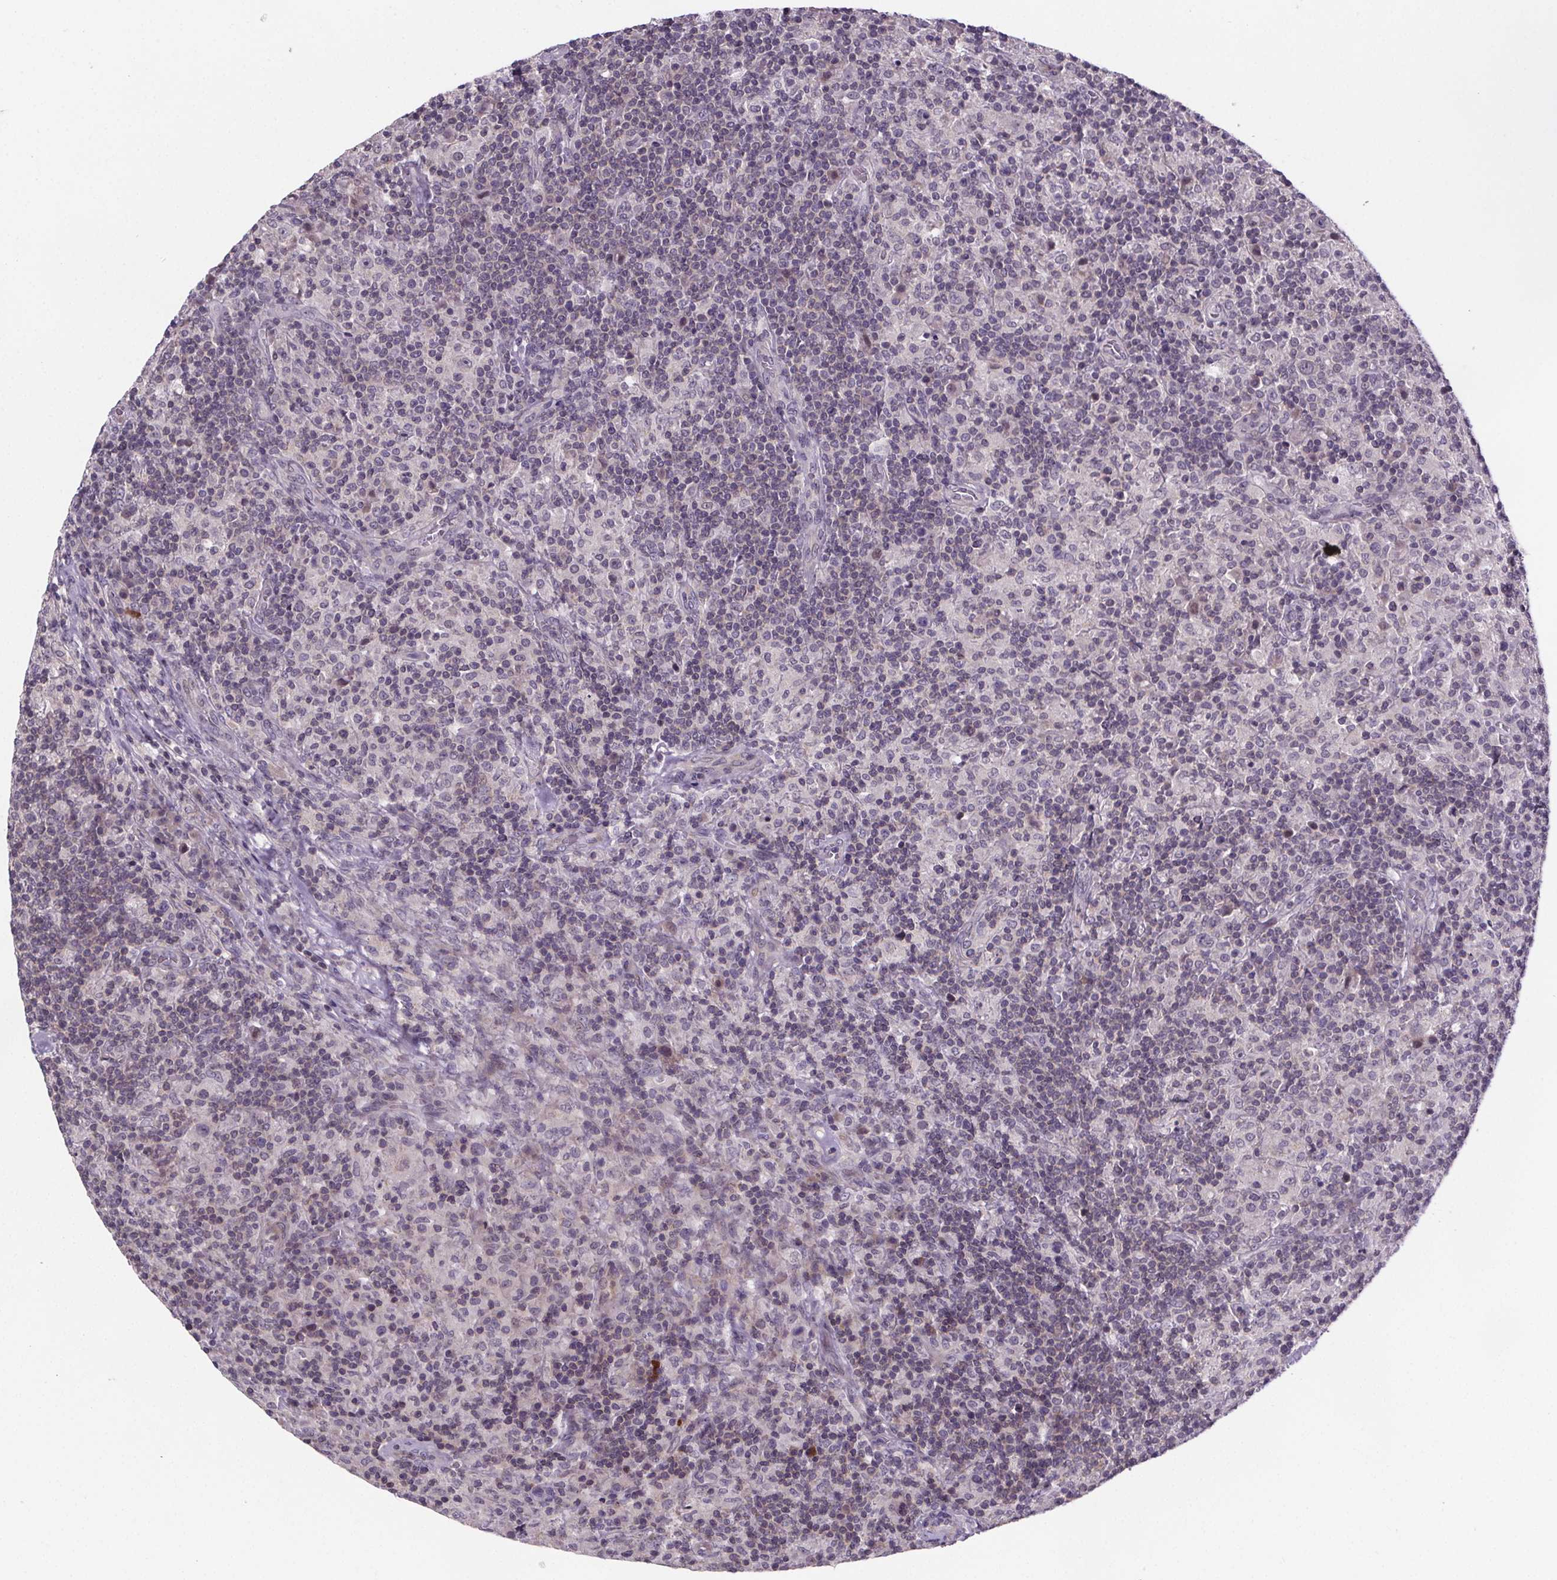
{"staining": {"intensity": "negative", "quantity": "none", "location": "none"}, "tissue": "lymphoma", "cell_type": "Tumor cells", "image_type": "cancer", "snomed": [{"axis": "morphology", "description": "Hodgkin's disease, NOS"}, {"axis": "topography", "description": "Lymph node"}], "caption": "A high-resolution image shows IHC staining of Hodgkin's disease, which shows no significant expression in tumor cells. (Brightfield microscopy of DAB immunohistochemistry (IHC) at high magnification).", "gene": "TTC12", "patient": {"sex": "male", "age": 70}}